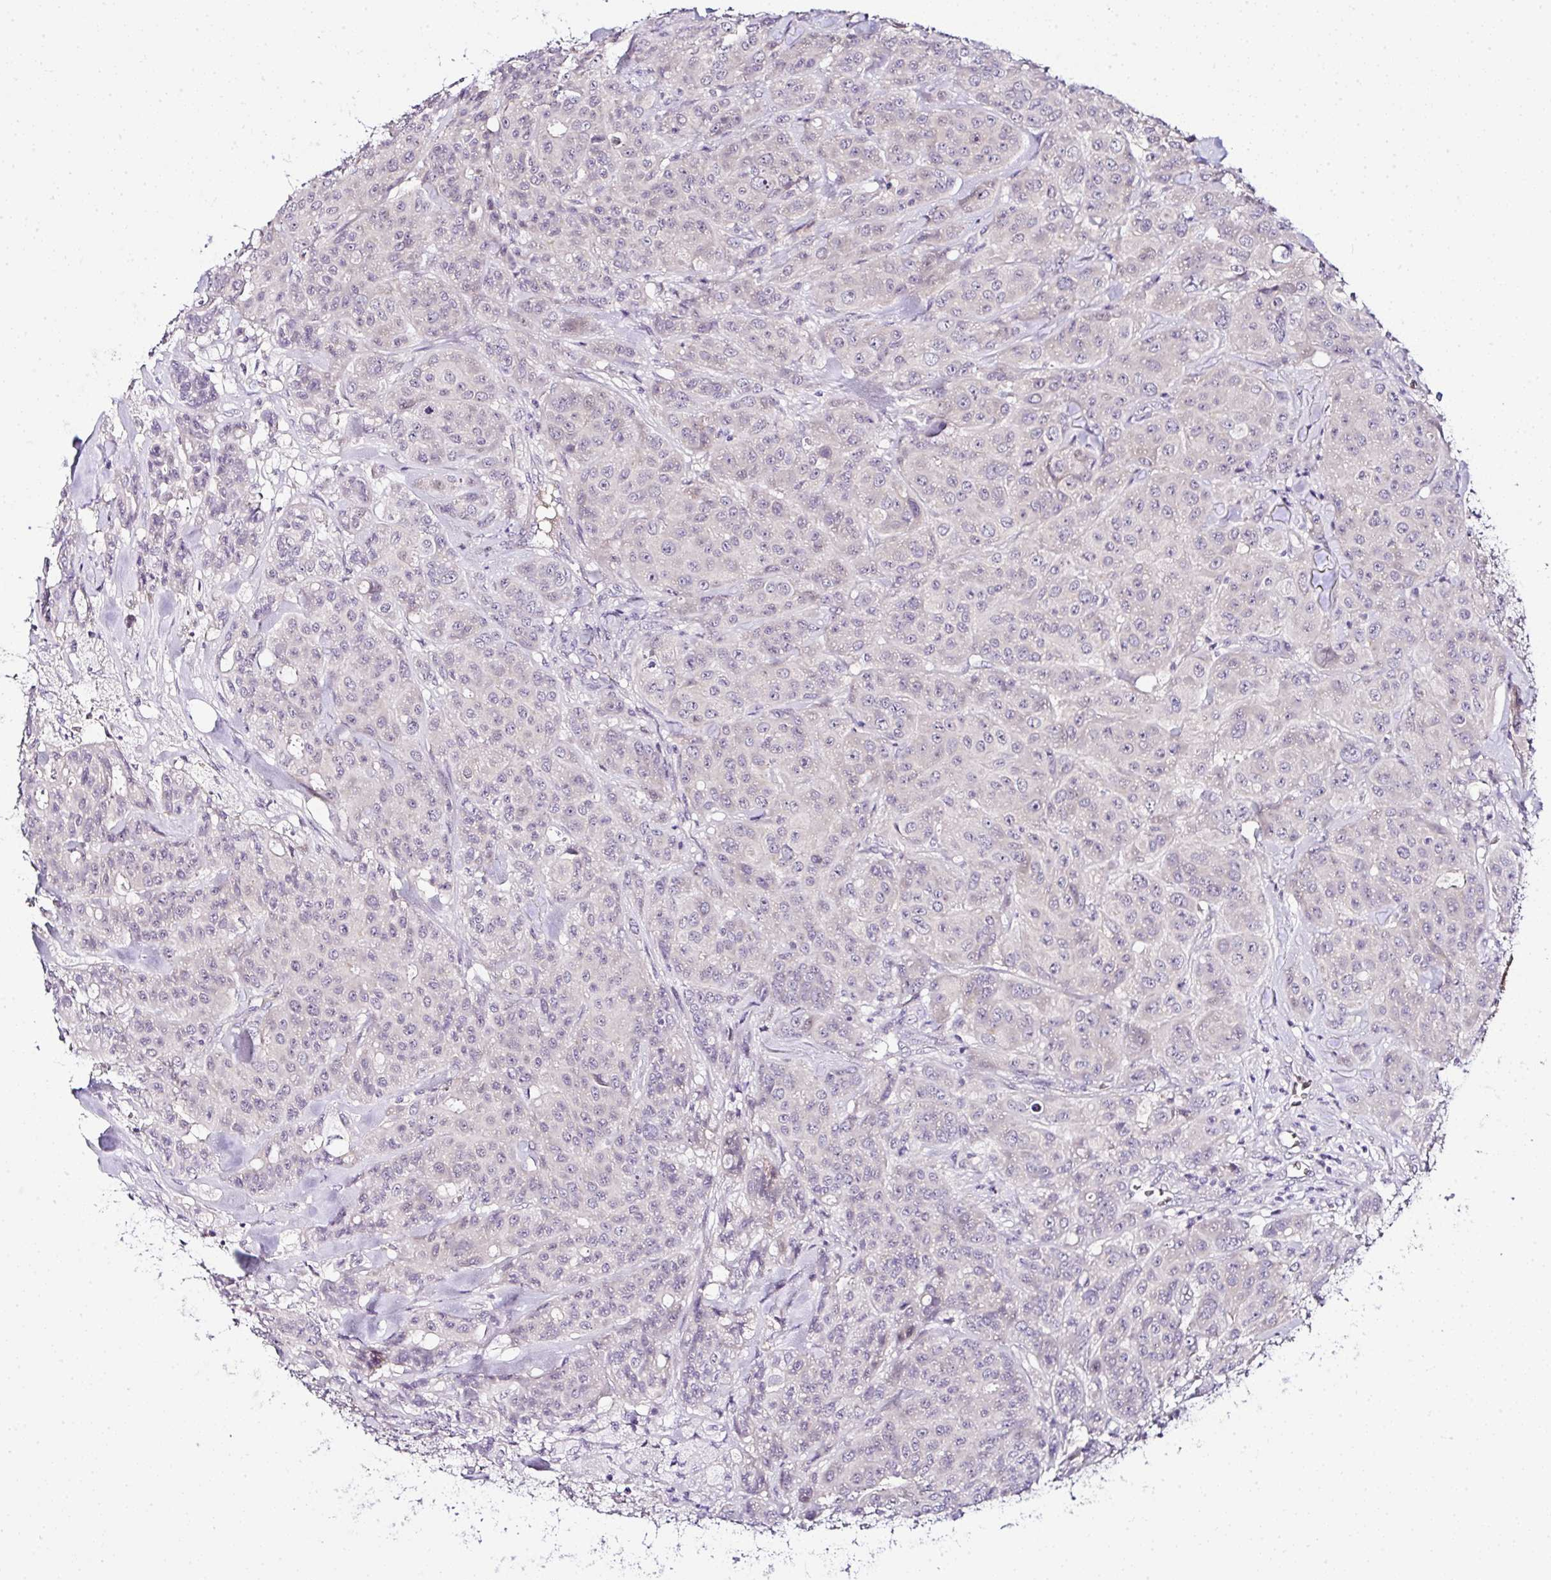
{"staining": {"intensity": "negative", "quantity": "none", "location": "none"}, "tissue": "breast cancer", "cell_type": "Tumor cells", "image_type": "cancer", "snomed": [{"axis": "morphology", "description": "Normal tissue, NOS"}, {"axis": "morphology", "description": "Duct carcinoma"}, {"axis": "topography", "description": "Breast"}], "caption": "Immunohistochemical staining of human breast intraductal carcinoma shows no significant expression in tumor cells.", "gene": "DEPDC5", "patient": {"sex": "female", "age": 43}}